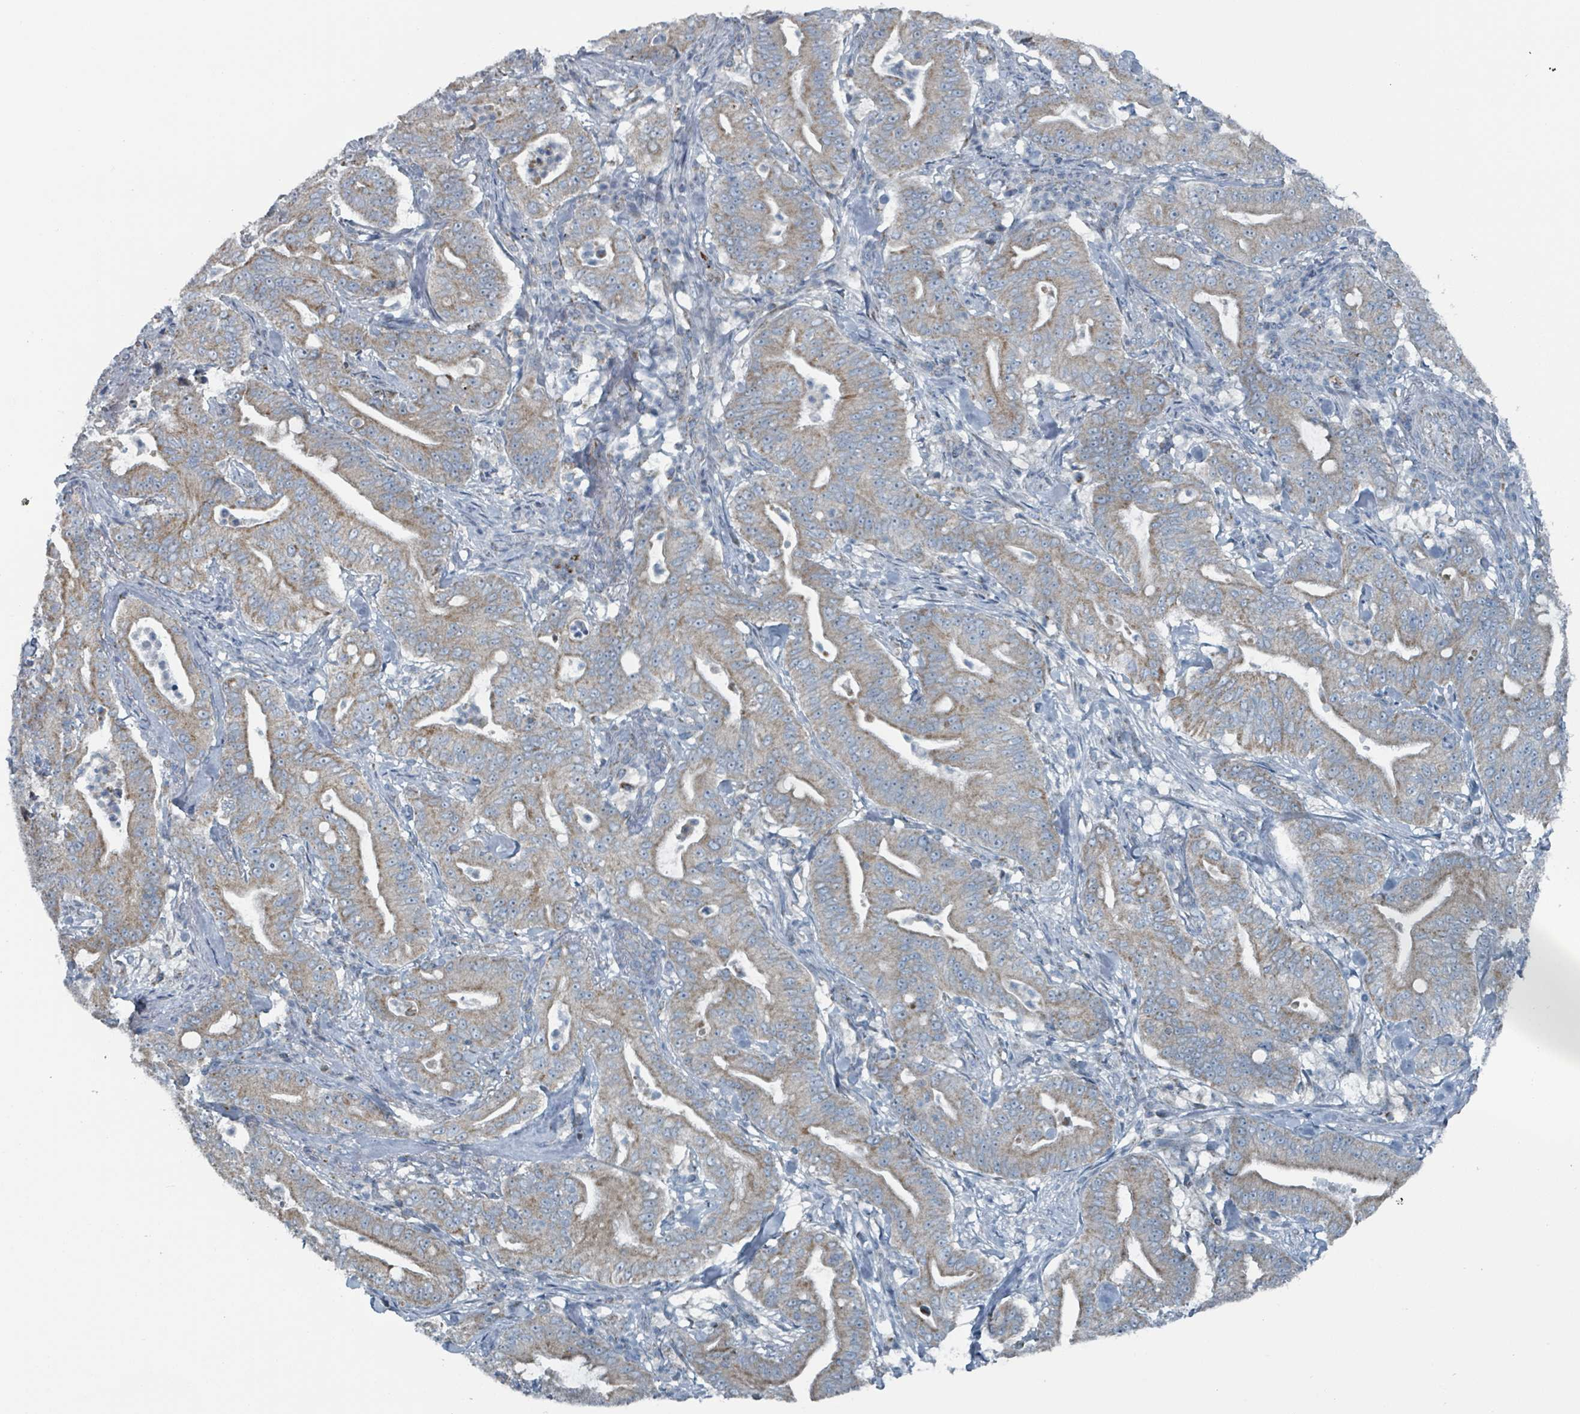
{"staining": {"intensity": "weak", "quantity": ">75%", "location": "cytoplasmic/membranous"}, "tissue": "pancreatic cancer", "cell_type": "Tumor cells", "image_type": "cancer", "snomed": [{"axis": "morphology", "description": "Adenocarcinoma, NOS"}, {"axis": "topography", "description": "Pancreas"}], "caption": "Immunohistochemistry of human adenocarcinoma (pancreatic) reveals low levels of weak cytoplasmic/membranous positivity in approximately >75% of tumor cells.", "gene": "ABHD18", "patient": {"sex": "male", "age": 71}}